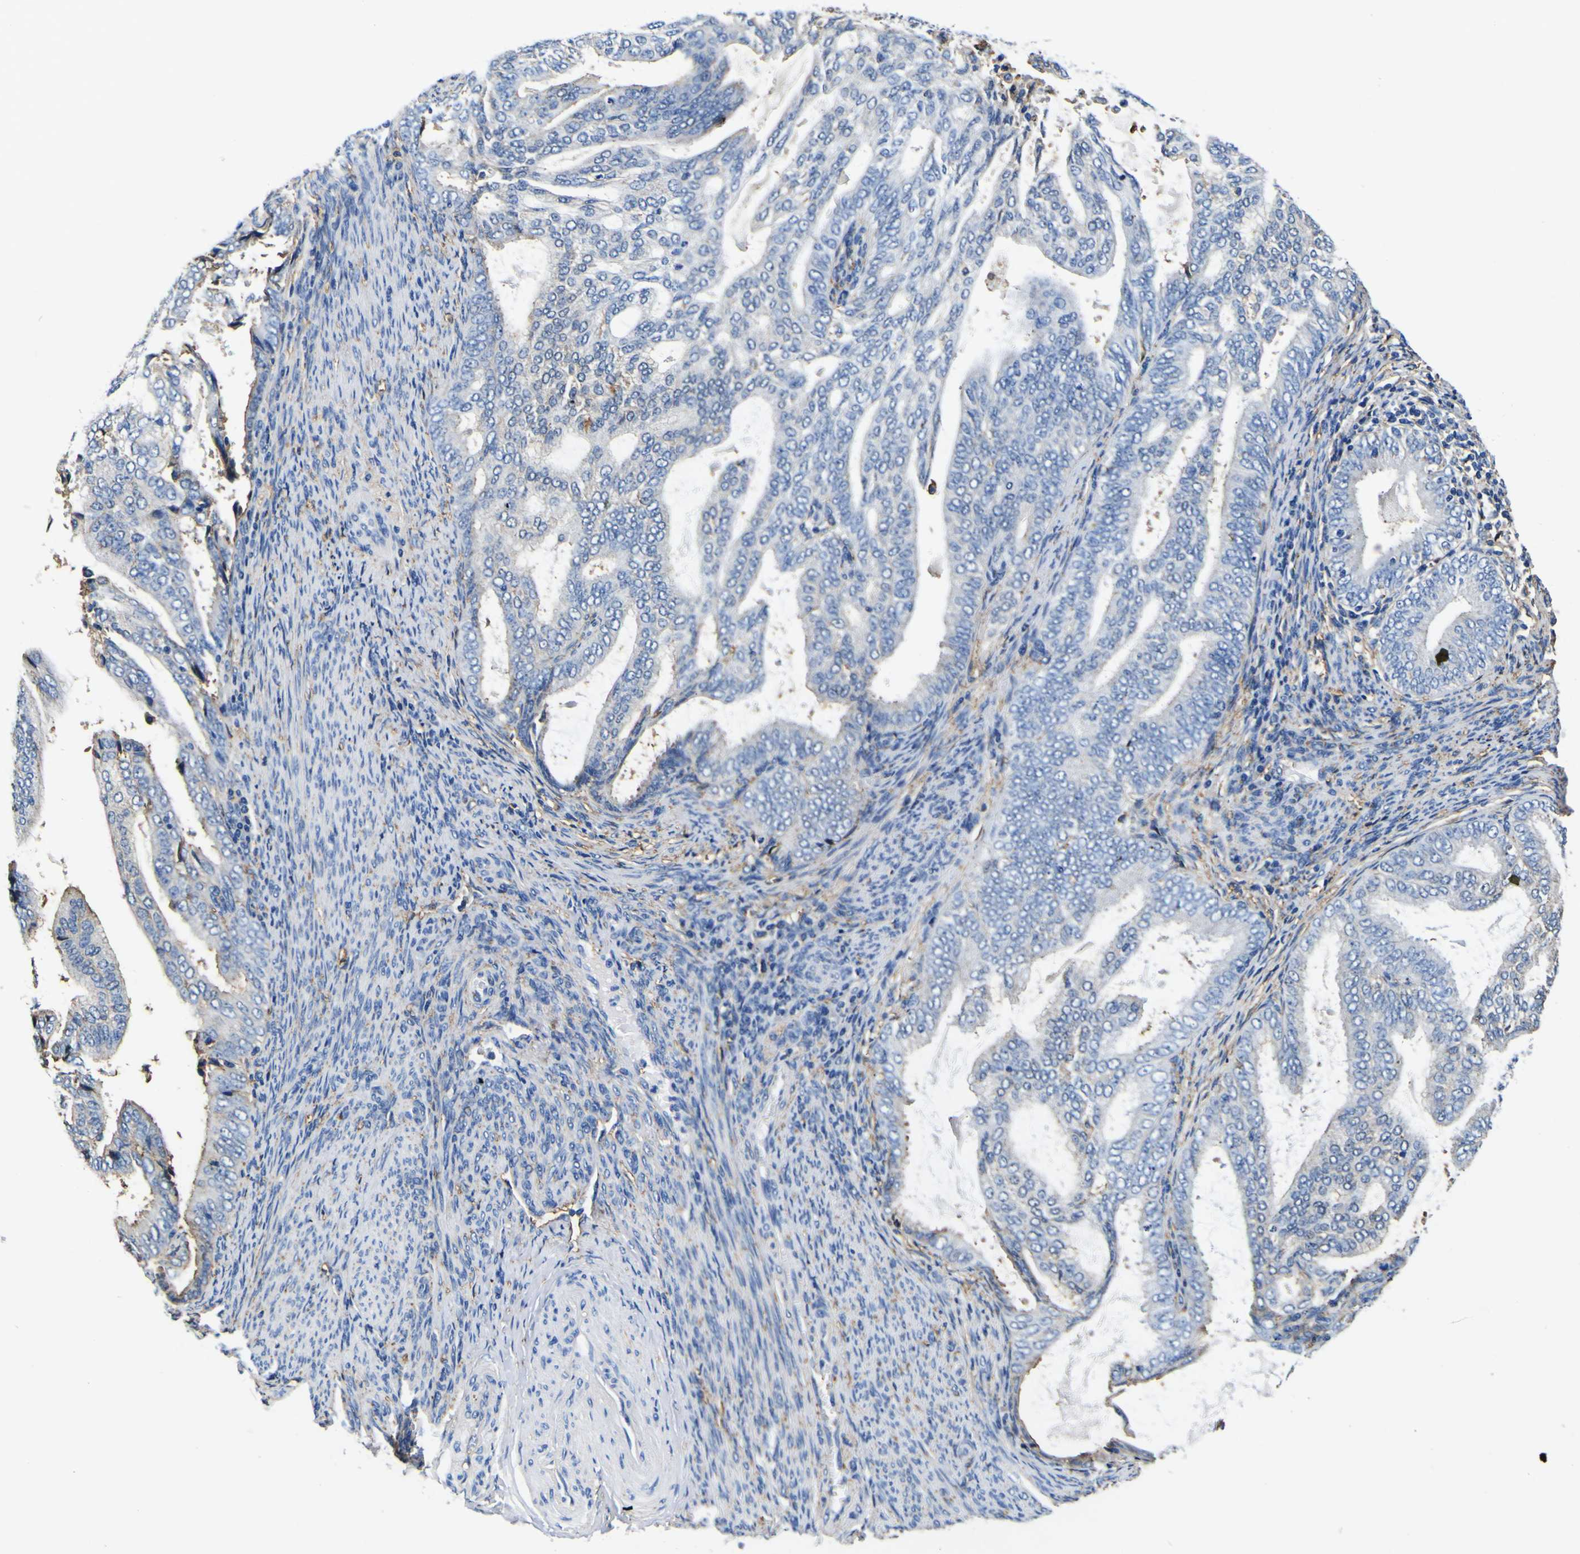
{"staining": {"intensity": "moderate", "quantity": "<25%", "location": "cytoplasmic/membranous"}, "tissue": "endometrial cancer", "cell_type": "Tumor cells", "image_type": "cancer", "snomed": [{"axis": "morphology", "description": "Adenocarcinoma, NOS"}, {"axis": "topography", "description": "Endometrium"}], "caption": "Endometrial adenocarcinoma stained for a protein displays moderate cytoplasmic/membranous positivity in tumor cells.", "gene": "PXDN", "patient": {"sex": "female", "age": 58}}